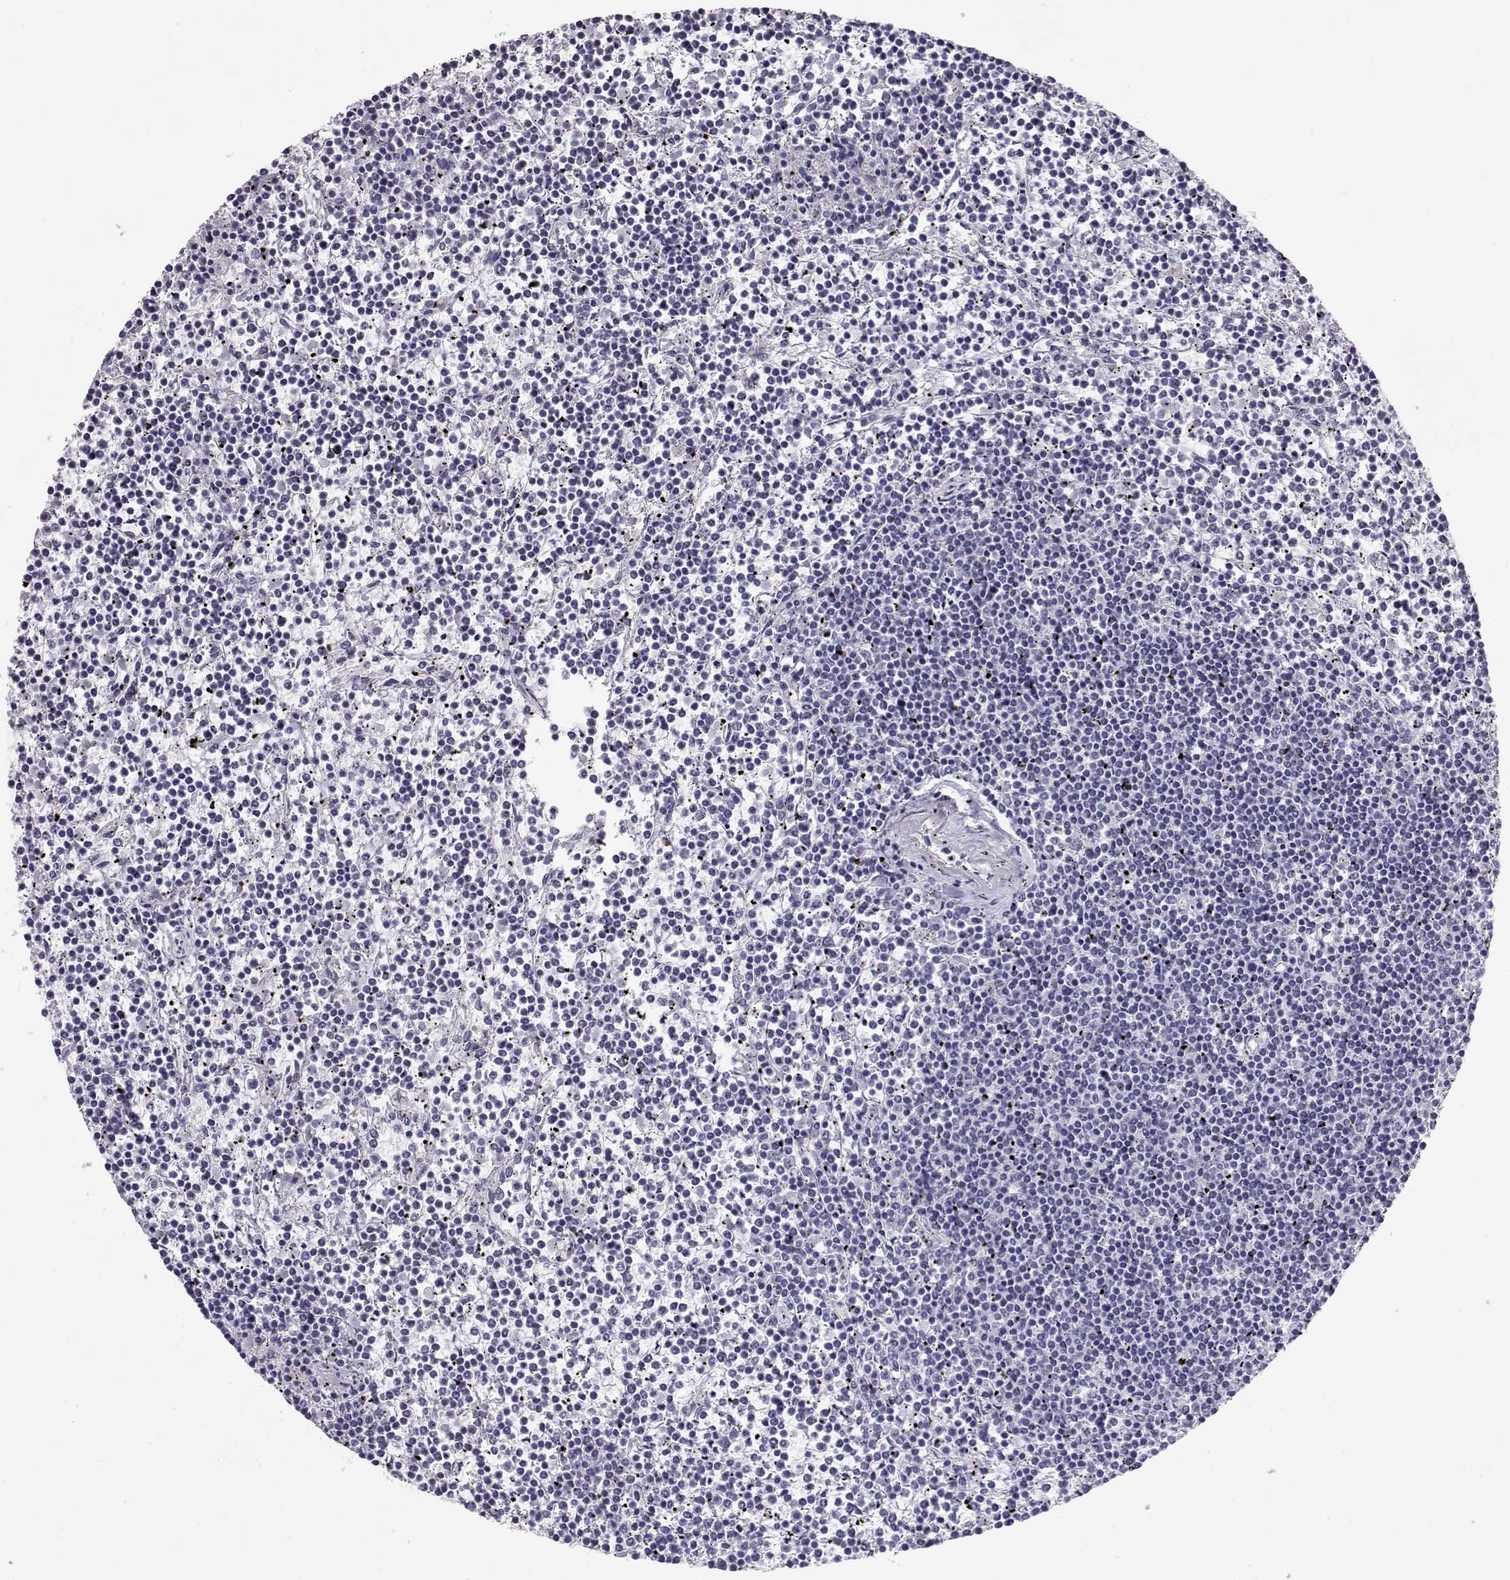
{"staining": {"intensity": "negative", "quantity": "none", "location": "none"}, "tissue": "lymphoma", "cell_type": "Tumor cells", "image_type": "cancer", "snomed": [{"axis": "morphology", "description": "Malignant lymphoma, non-Hodgkin's type, Low grade"}, {"axis": "topography", "description": "Spleen"}], "caption": "IHC image of neoplastic tissue: human low-grade malignant lymphoma, non-Hodgkin's type stained with DAB demonstrates no significant protein expression in tumor cells.", "gene": "PMCH", "patient": {"sex": "female", "age": 19}}